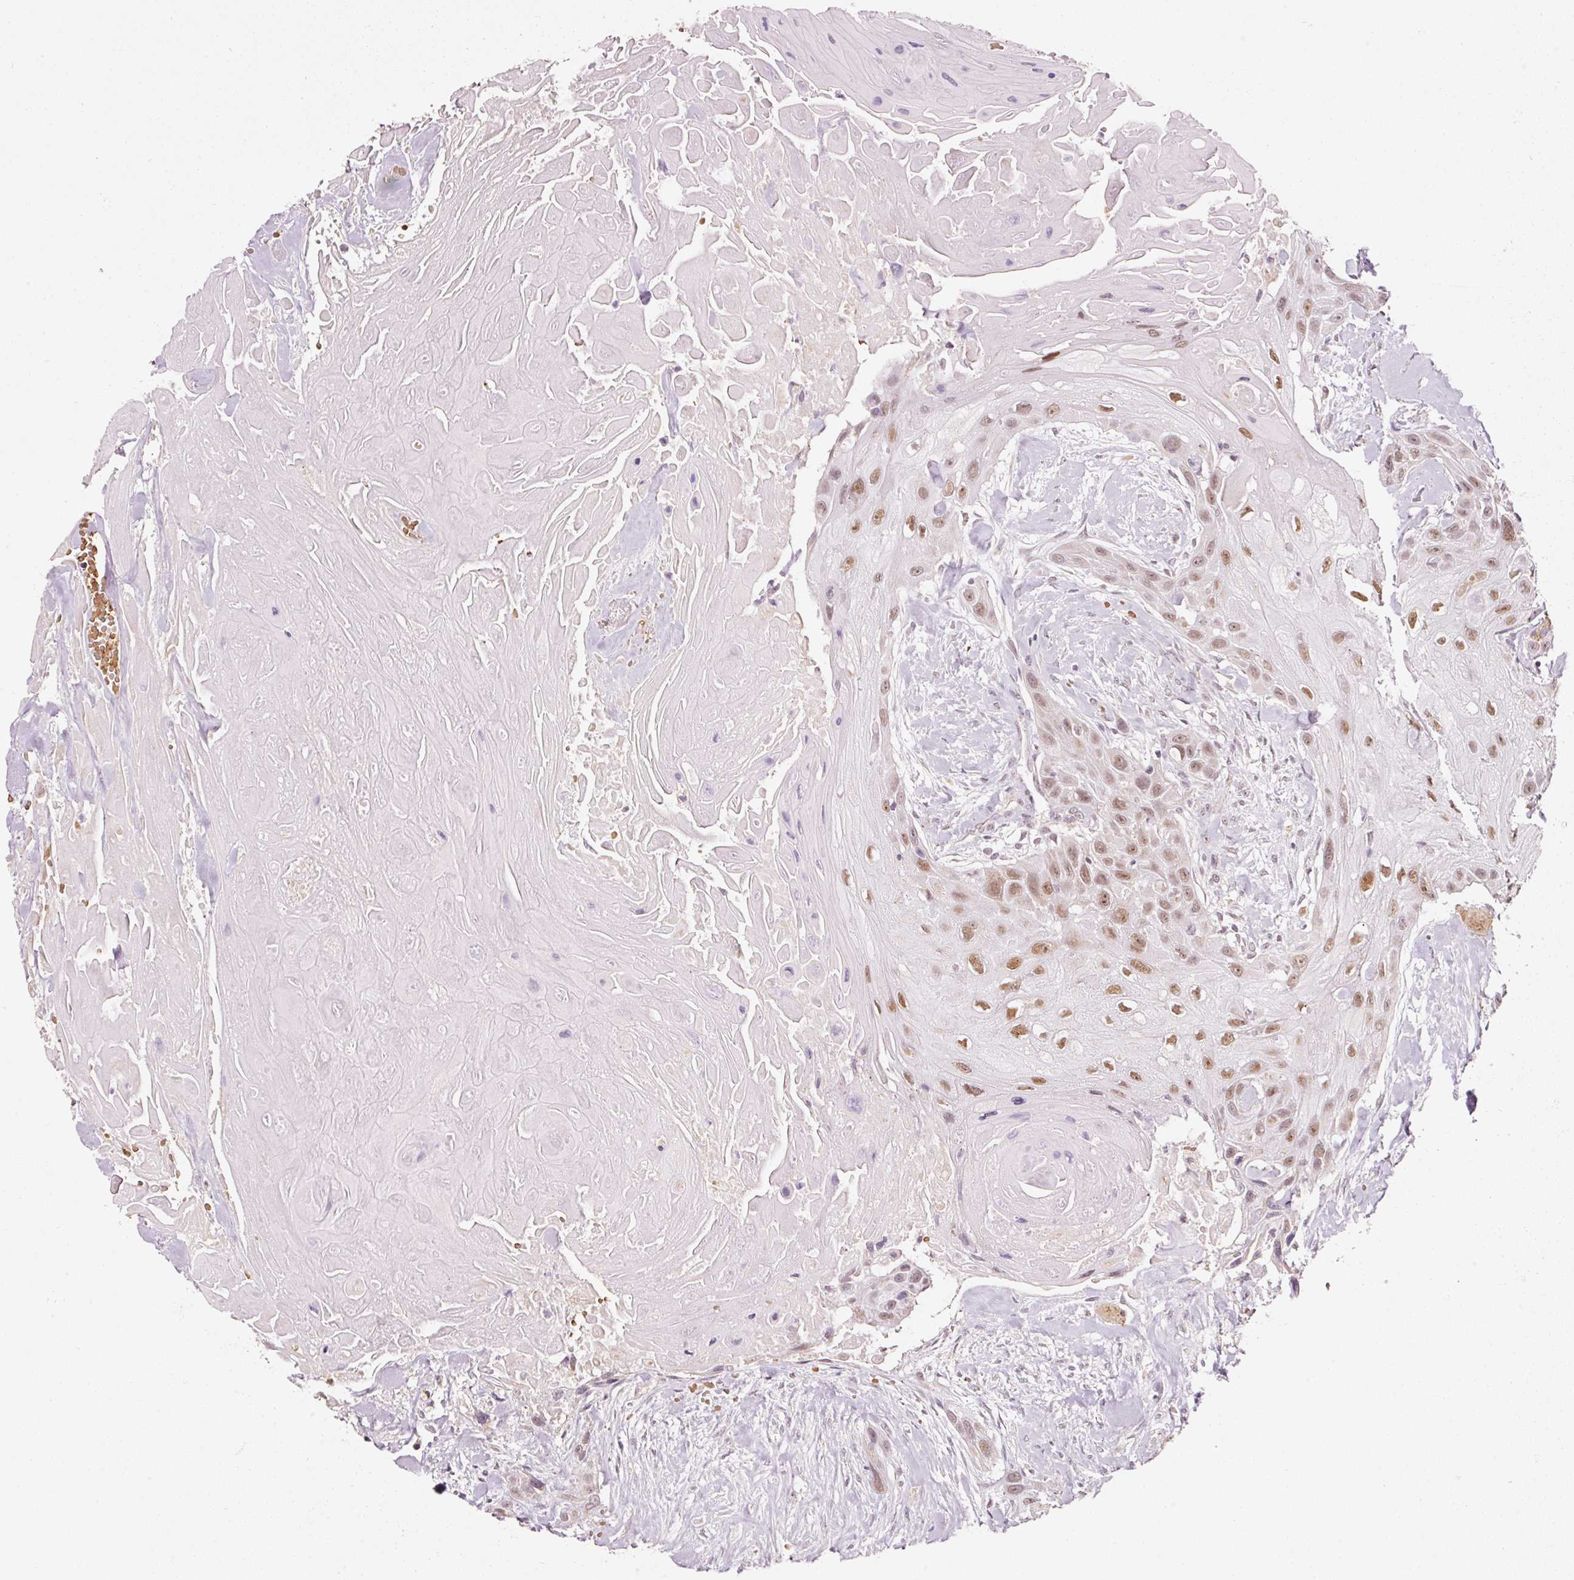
{"staining": {"intensity": "moderate", "quantity": ">75%", "location": "nuclear"}, "tissue": "head and neck cancer", "cell_type": "Tumor cells", "image_type": "cancer", "snomed": [{"axis": "morphology", "description": "Squamous cell carcinoma, NOS"}, {"axis": "topography", "description": "Head-Neck"}], "caption": "Head and neck cancer (squamous cell carcinoma) was stained to show a protein in brown. There is medium levels of moderate nuclear expression in approximately >75% of tumor cells.", "gene": "ZNF460", "patient": {"sex": "male", "age": 81}}